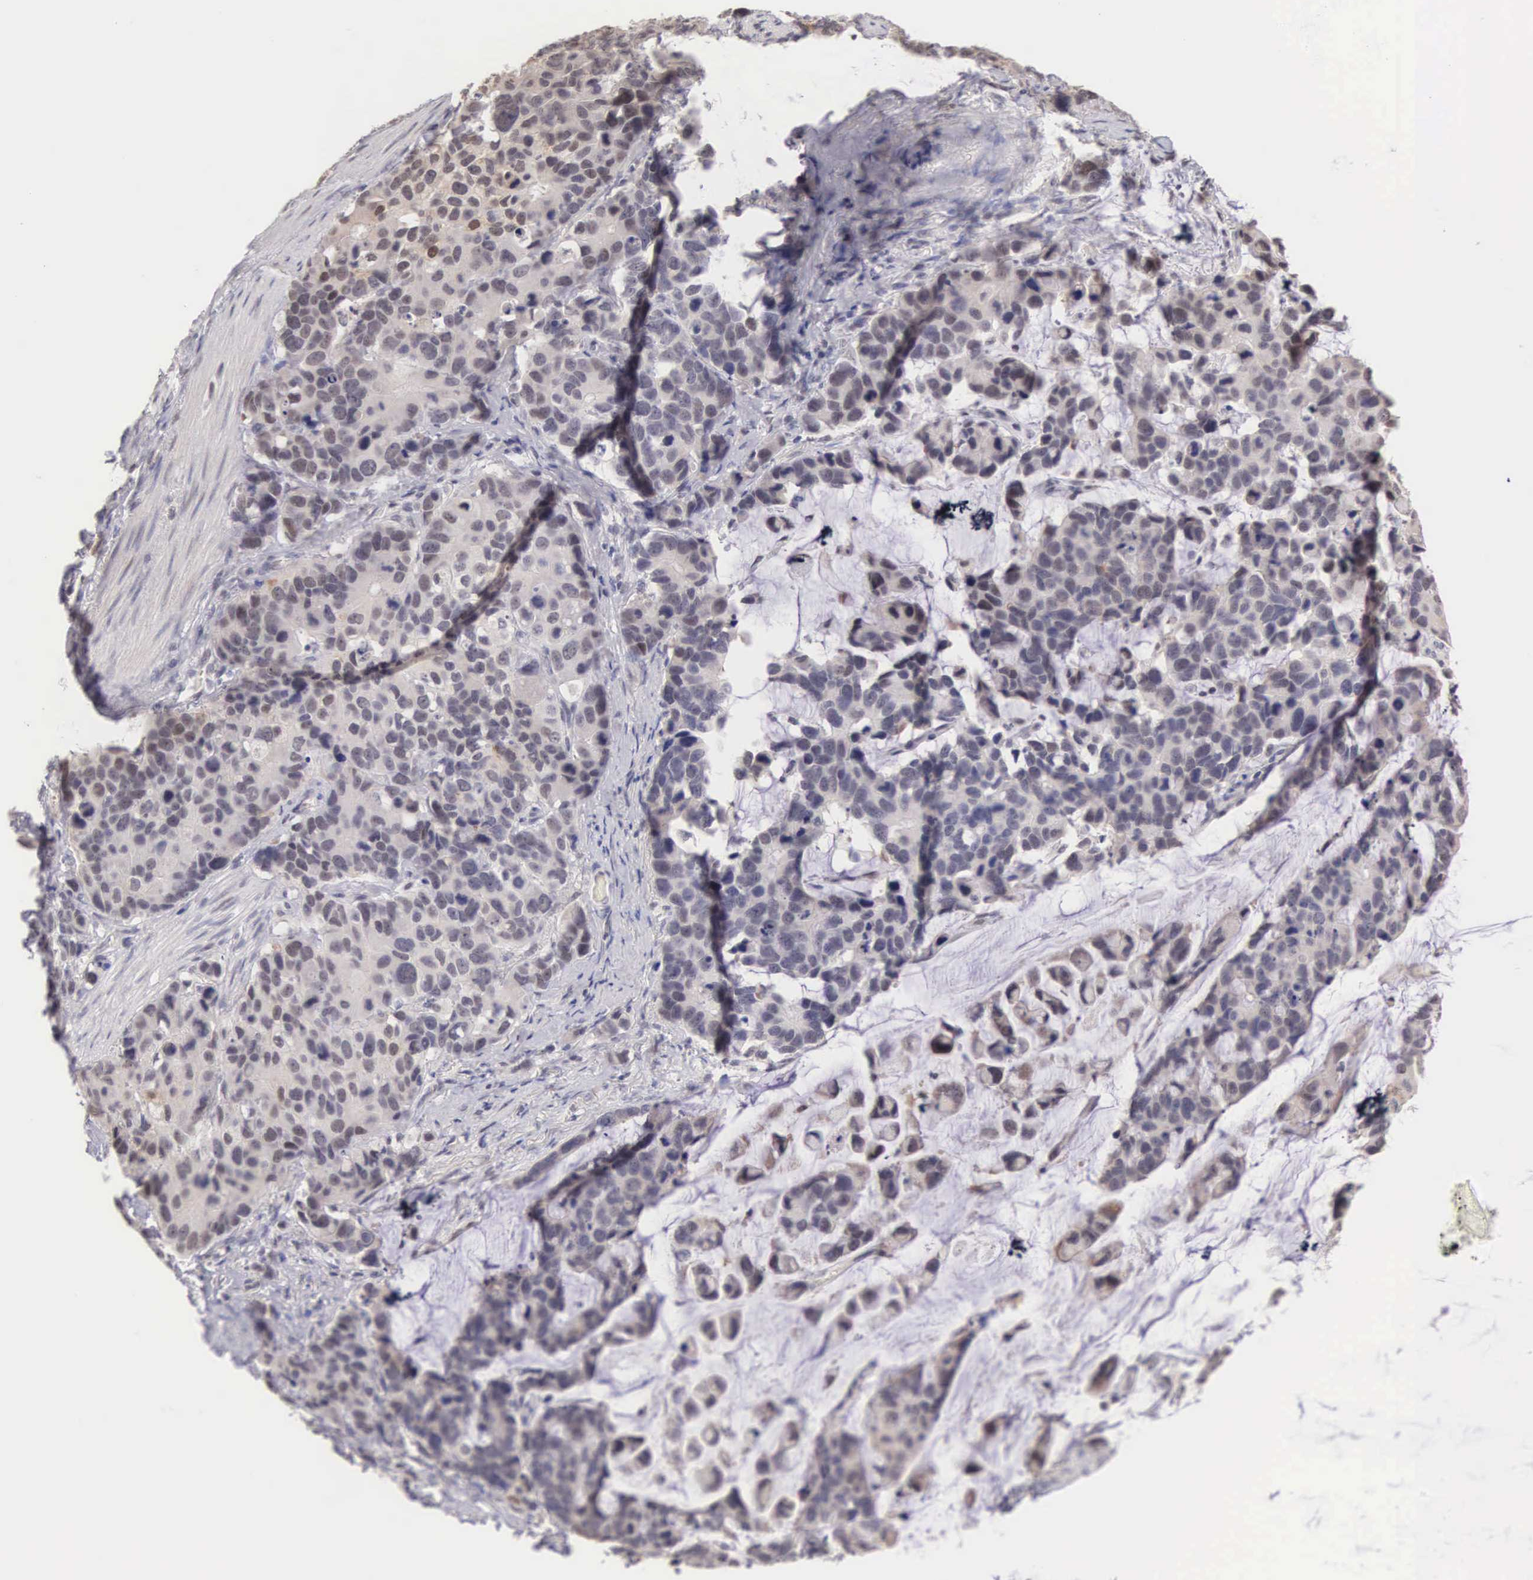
{"staining": {"intensity": "moderate", "quantity": "<25%", "location": "nuclear"}, "tissue": "stomach cancer", "cell_type": "Tumor cells", "image_type": "cancer", "snomed": [{"axis": "morphology", "description": "Adenocarcinoma, NOS"}, {"axis": "topography", "description": "Stomach, upper"}], "caption": "This photomicrograph demonstrates immunohistochemistry staining of human stomach cancer (adenocarcinoma), with low moderate nuclear expression in about <25% of tumor cells.", "gene": "HMGXB4", "patient": {"sex": "male", "age": 71}}